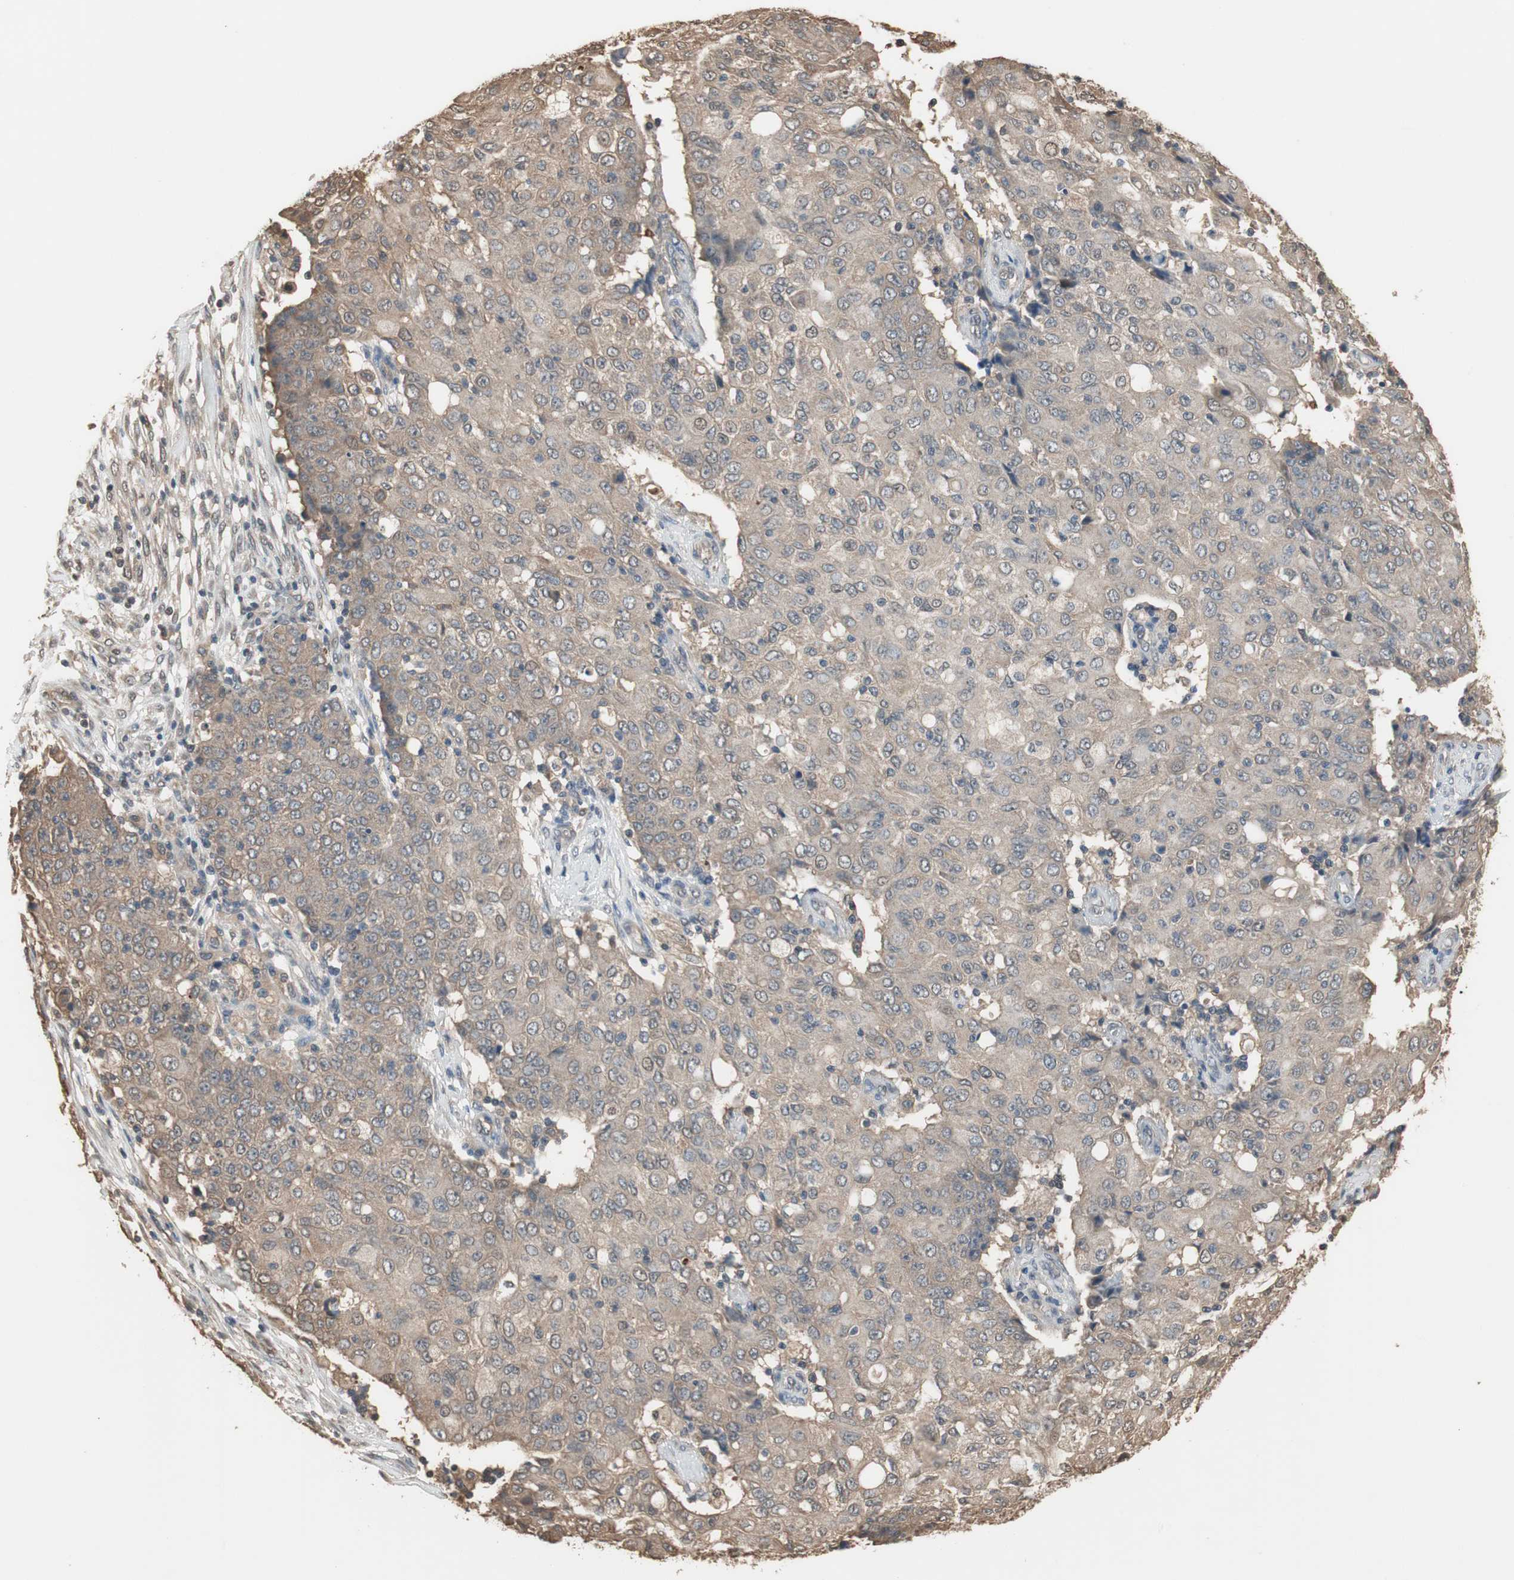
{"staining": {"intensity": "weak", "quantity": ">75%", "location": "cytoplasmic/membranous"}, "tissue": "ovarian cancer", "cell_type": "Tumor cells", "image_type": "cancer", "snomed": [{"axis": "morphology", "description": "Carcinoma, endometroid"}, {"axis": "topography", "description": "Ovary"}], "caption": "Endometroid carcinoma (ovarian) stained with IHC exhibits weak cytoplasmic/membranous staining in about >75% of tumor cells.", "gene": "PNPLA7", "patient": {"sex": "female", "age": 42}}